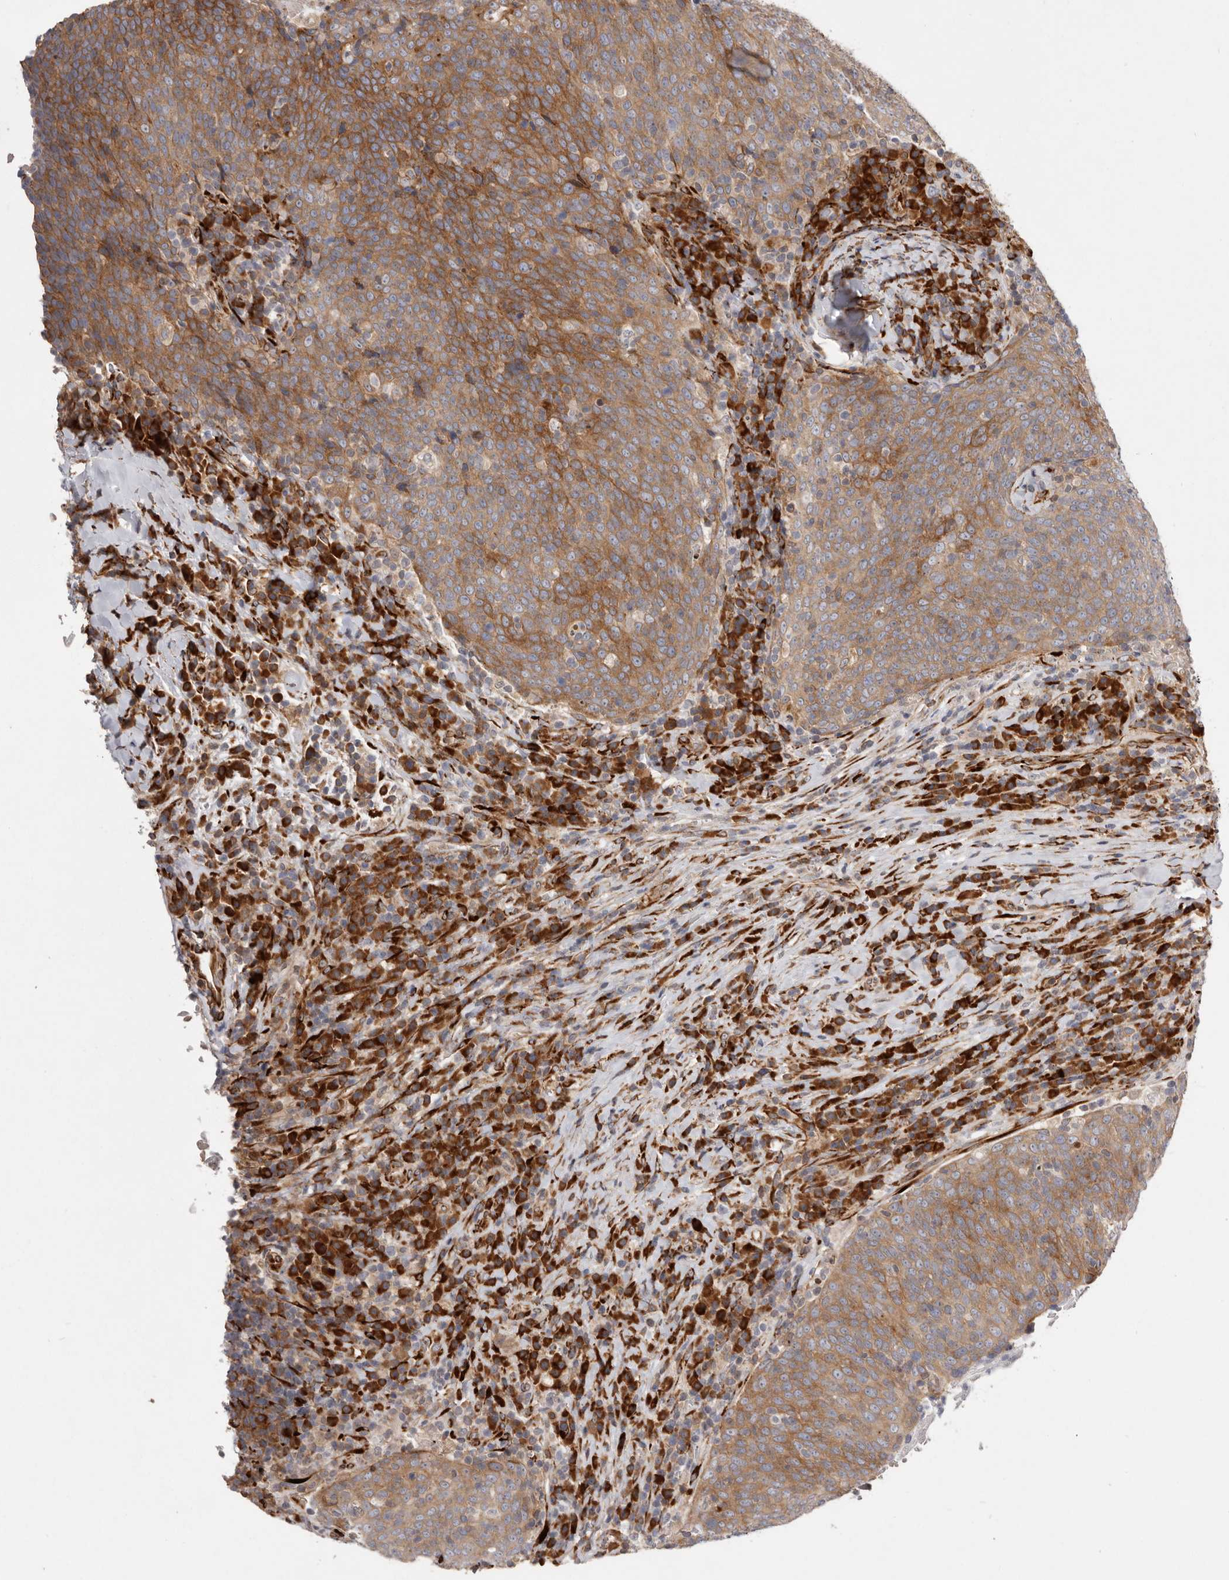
{"staining": {"intensity": "moderate", "quantity": ">75%", "location": "cytoplasmic/membranous"}, "tissue": "head and neck cancer", "cell_type": "Tumor cells", "image_type": "cancer", "snomed": [{"axis": "morphology", "description": "Squamous cell carcinoma, NOS"}, {"axis": "morphology", "description": "Squamous cell carcinoma, metastatic, NOS"}, {"axis": "topography", "description": "Lymph node"}, {"axis": "topography", "description": "Head-Neck"}], "caption": "The photomicrograph demonstrates a brown stain indicating the presence of a protein in the cytoplasmic/membranous of tumor cells in head and neck cancer.", "gene": "WDTC1", "patient": {"sex": "male", "age": 62}}